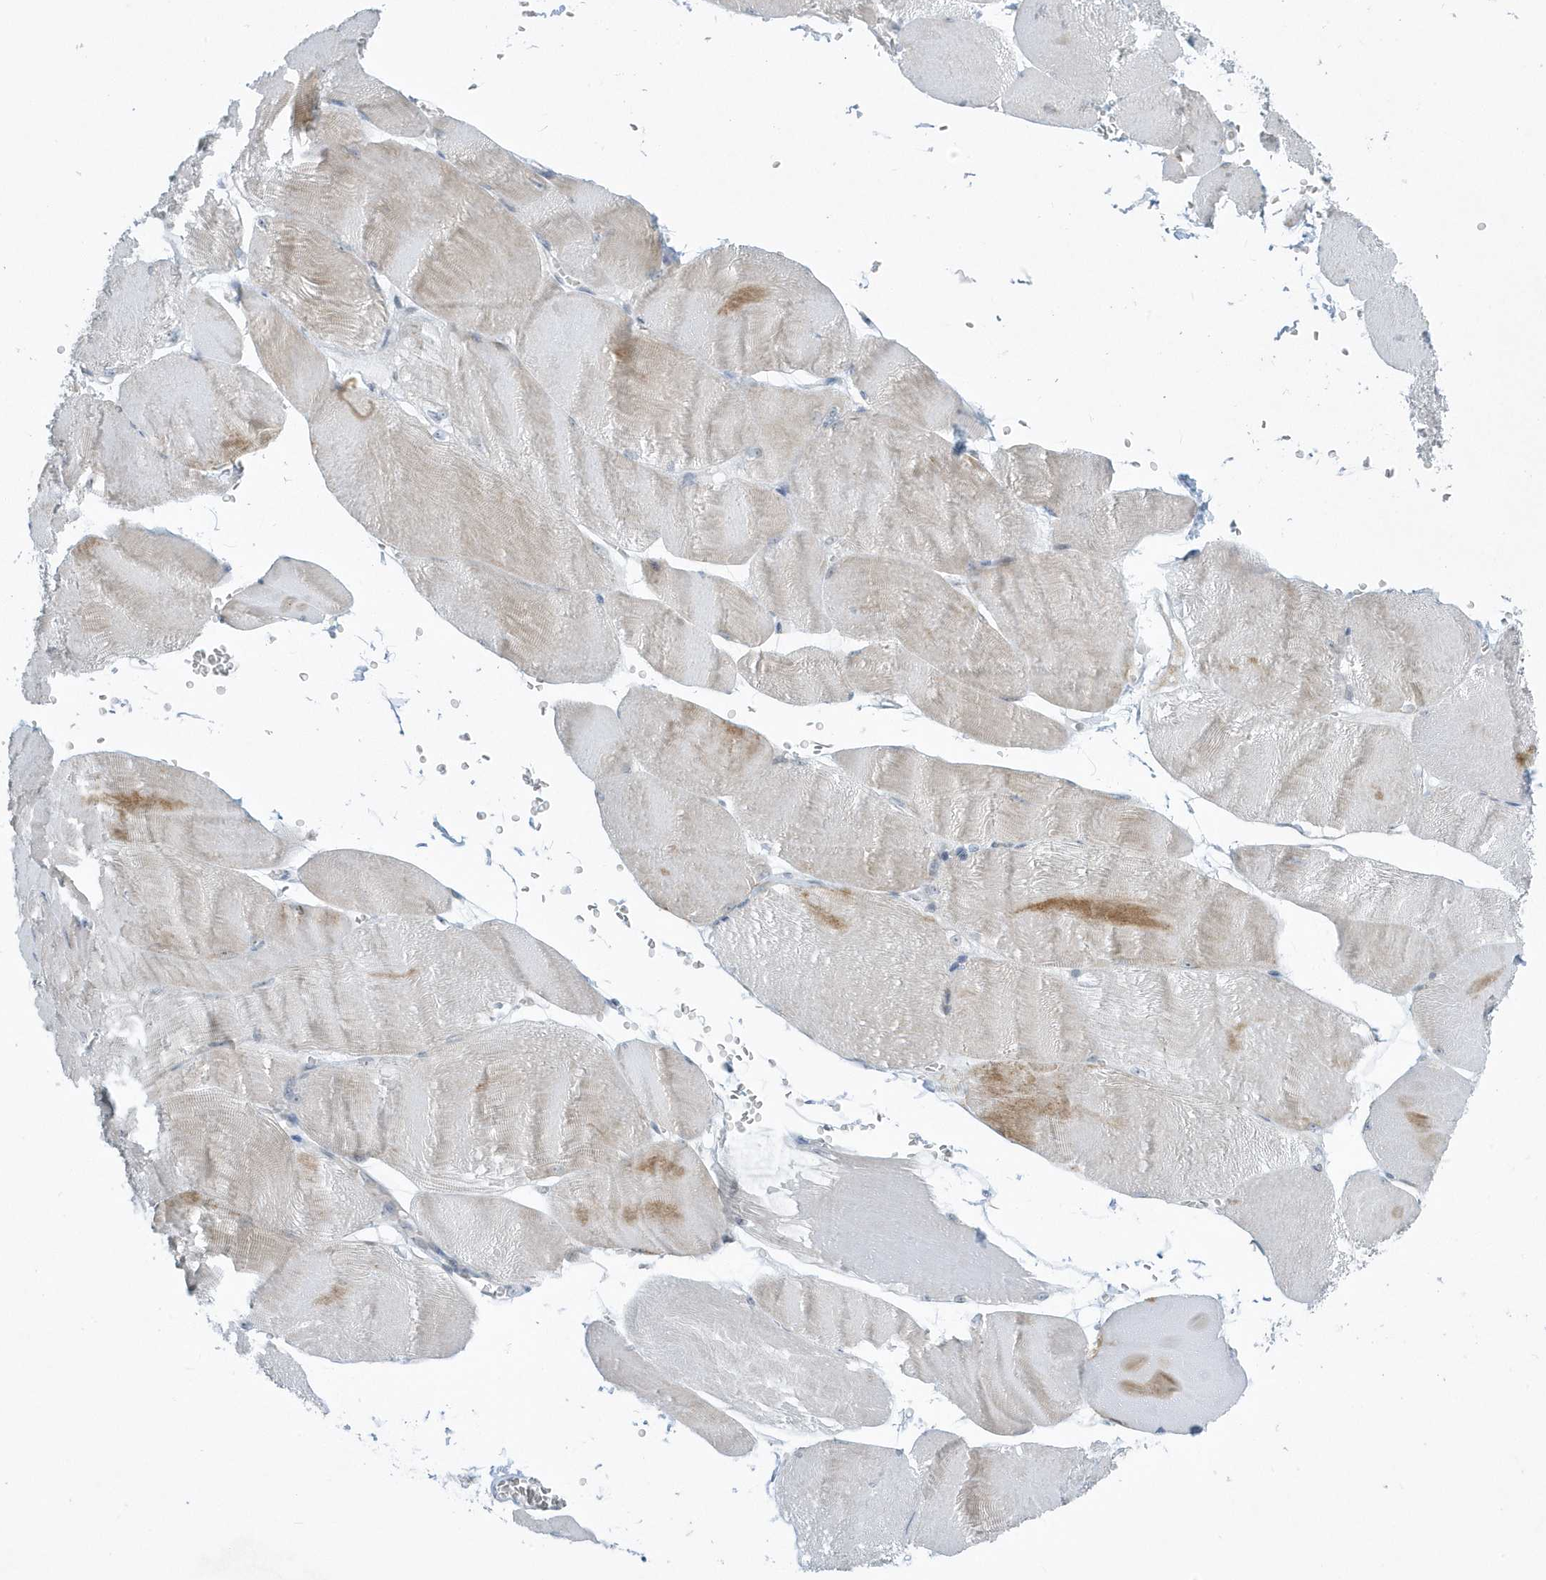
{"staining": {"intensity": "weak", "quantity": "<25%", "location": "cytoplasmic/membranous"}, "tissue": "skeletal muscle", "cell_type": "Myocytes", "image_type": "normal", "snomed": [{"axis": "morphology", "description": "Normal tissue, NOS"}, {"axis": "morphology", "description": "Basal cell carcinoma"}, {"axis": "topography", "description": "Skeletal muscle"}], "caption": "Immunohistochemistry (IHC) of unremarkable skeletal muscle demonstrates no expression in myocytes.", "gene": "SCN3A", "patient": {"sex": "female", "age": 64}}